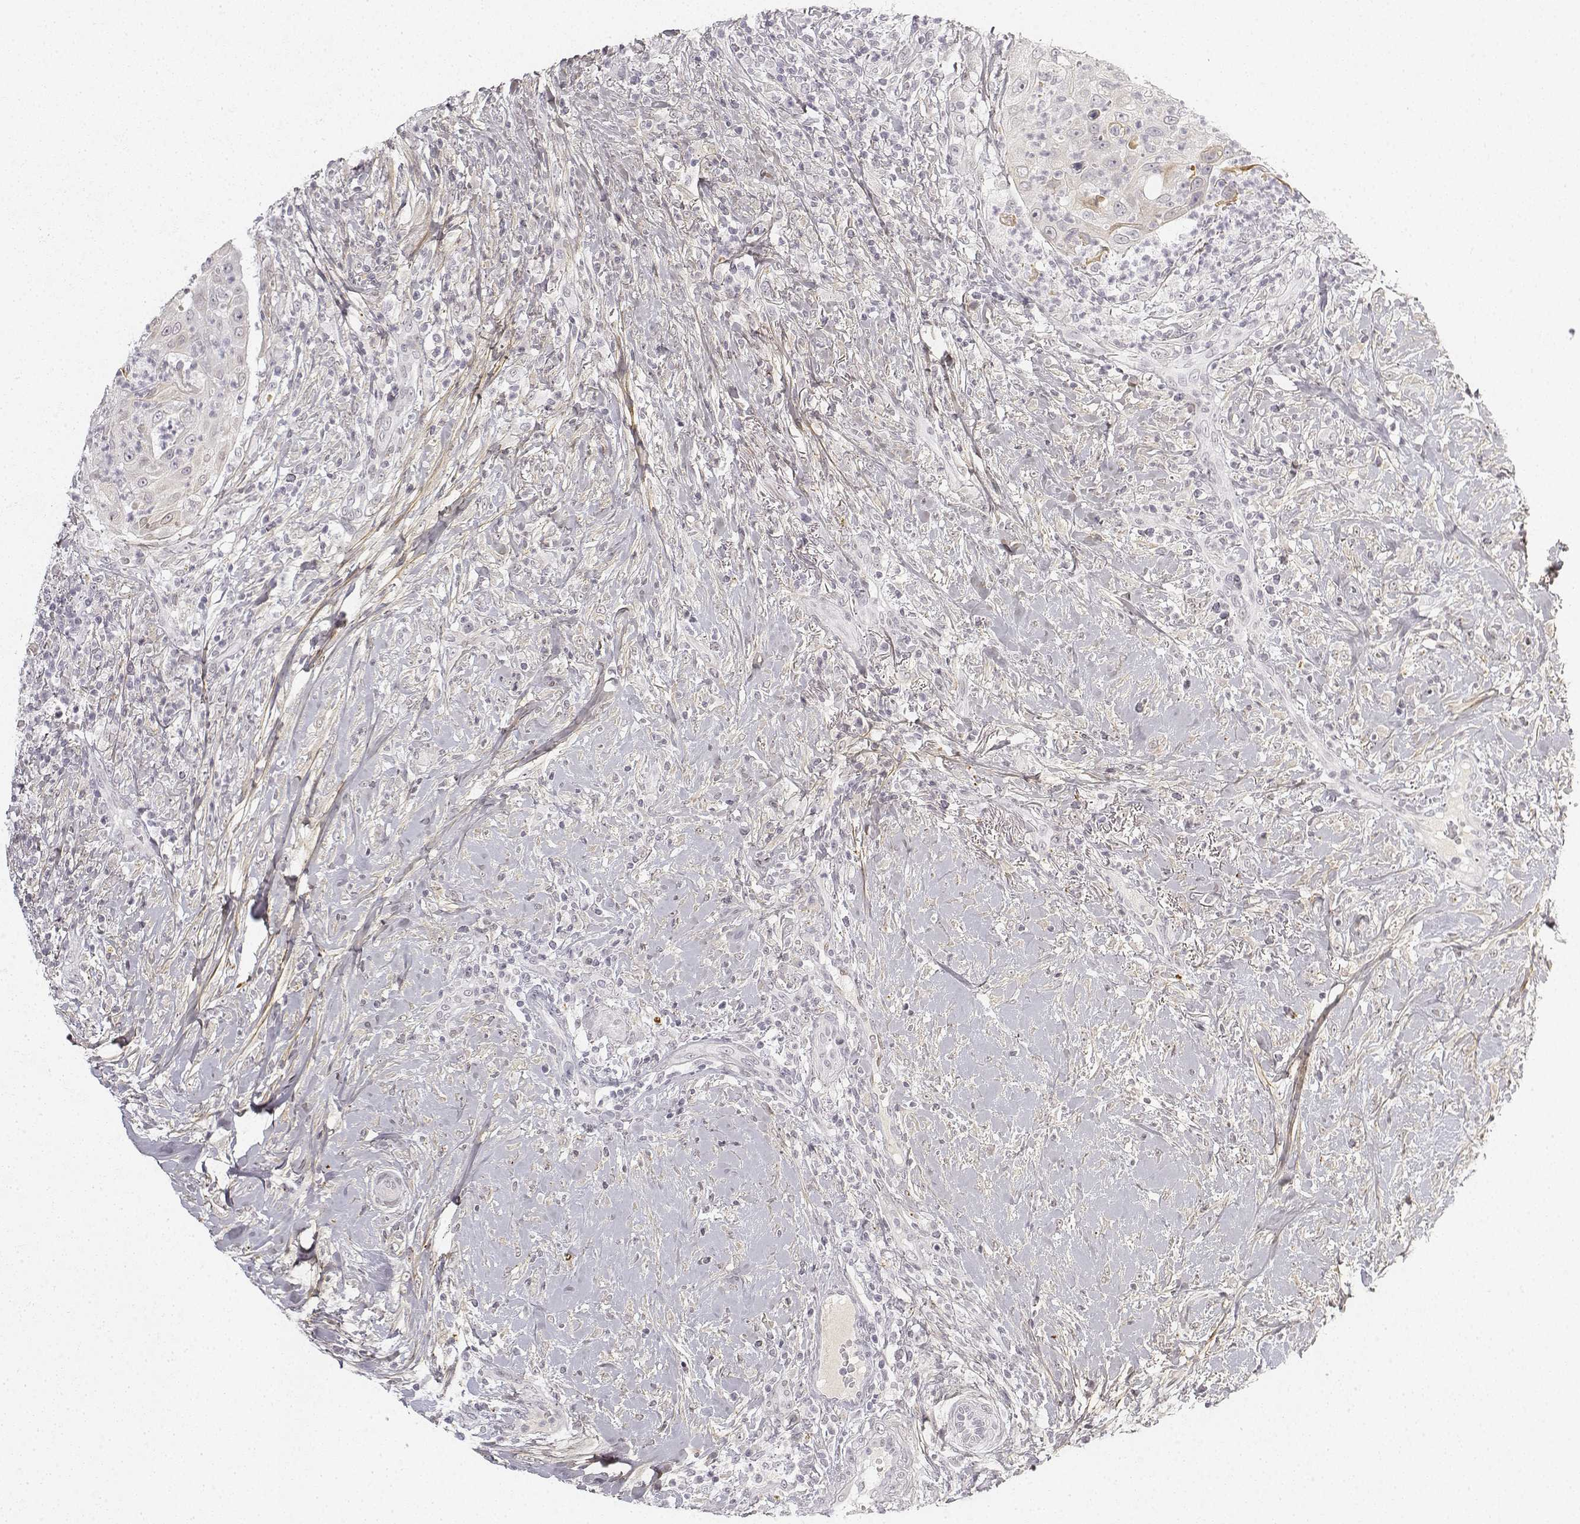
{"staining": {"intensity": "weak", "quantity": "25%-75%", "location": "cytoplasmic/membranous"}, "tissue": "head and neck cancer", "cell_type": "Tumor cells", "image_type": "cancer", "snomed": [{"axis": "morphology", "description": "Squamous cell carcinoma, NOS"}, {"axis": "topography", "description": "Head-Neck"}], "caption": "This photomicrograph reveals IHC staining of human head and neck squamous cell carcinoma, with low weak cytoplasmic/membranous expression in approximately 25%-75% of tumor cells.", "gene": "KRT84", "patient": {"sex": "male", "age": 69}}